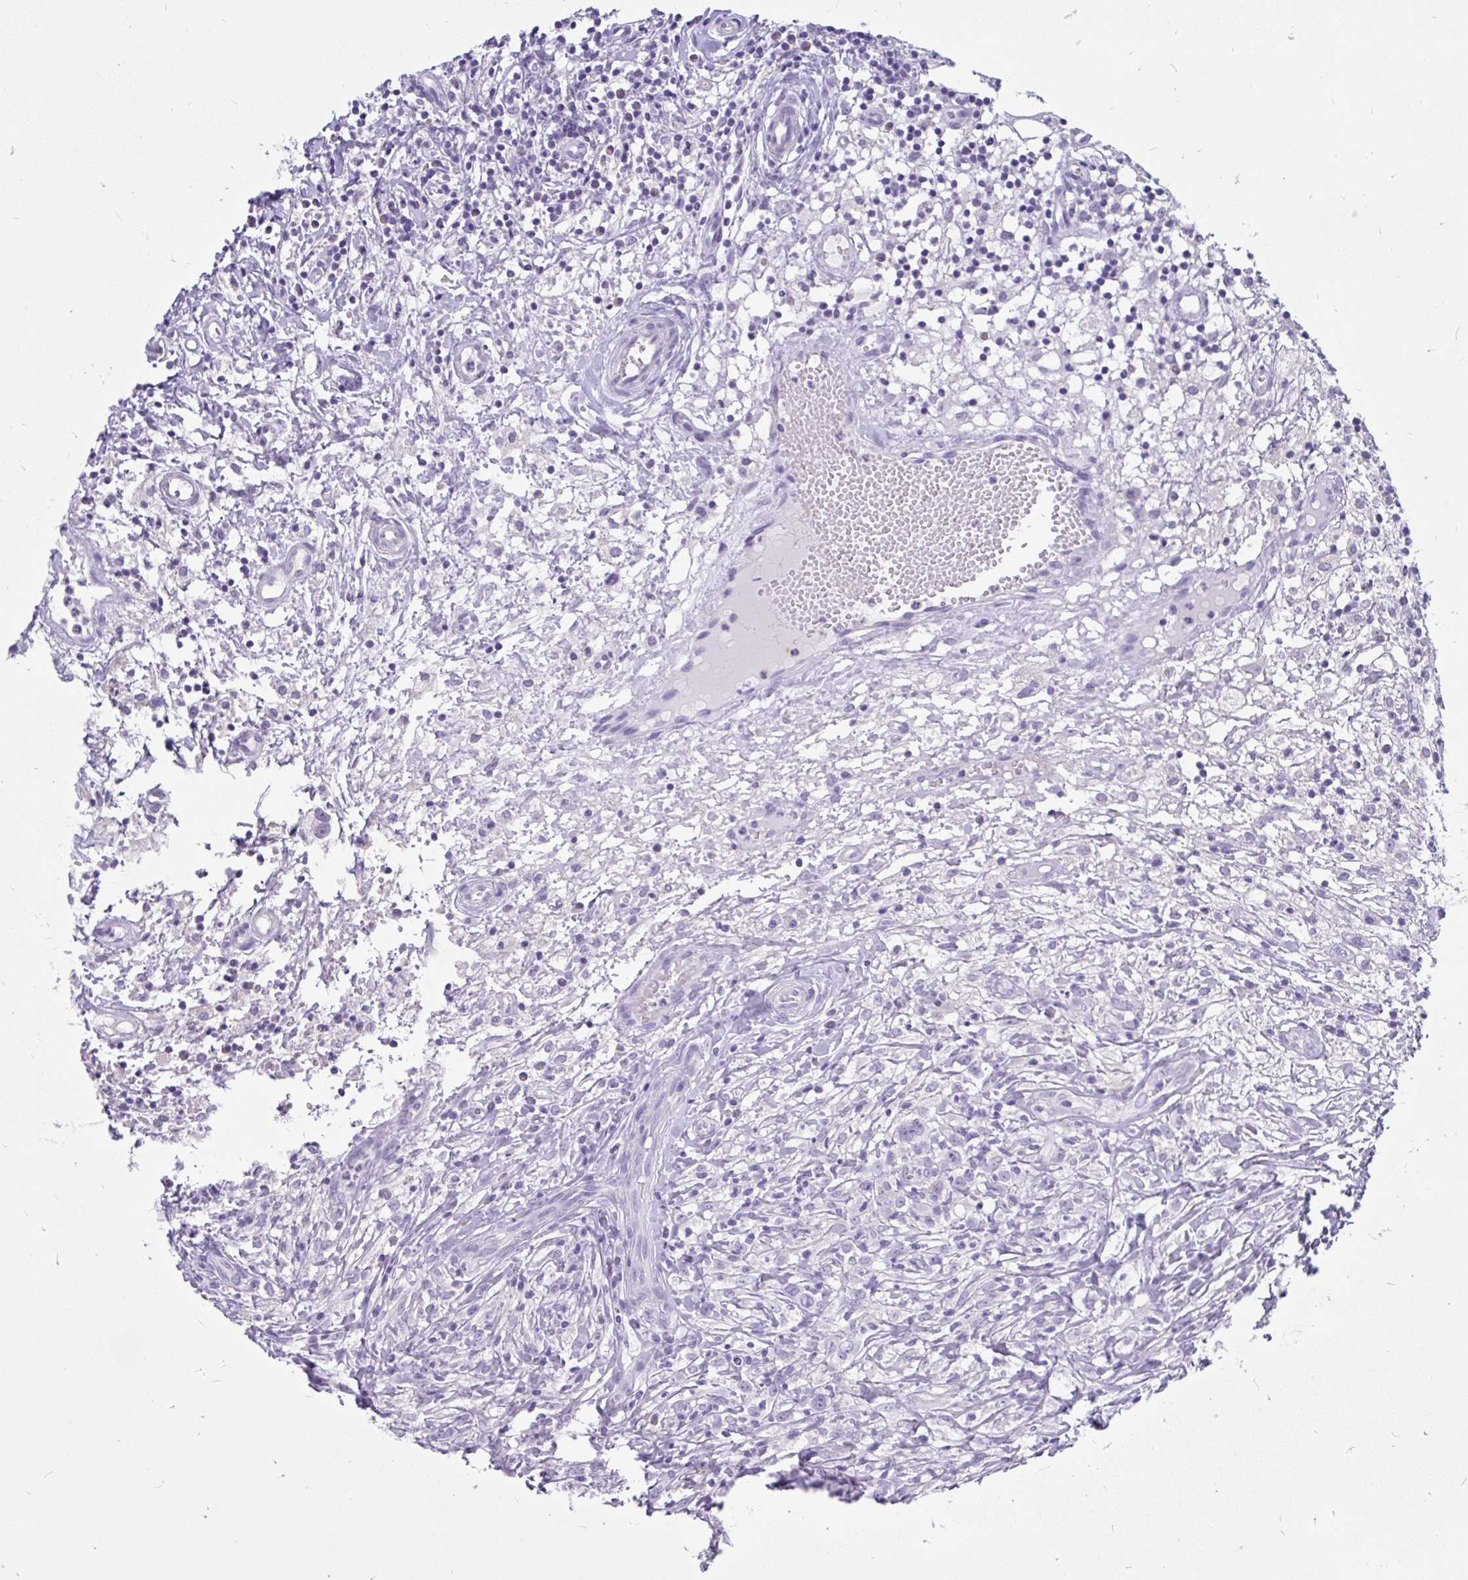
{"staining": {"intensity": "negative", "quantity": "none", "location": "none"}, "tissue": "lymphoma", "cell_type": "Tumor cells", "image_type": "cancer", "snomed": [{"axis": "morphology", "description": "Hodgkin's disease, NOS"}, {"axis": "topography", "description": "No Tissue"}], "caption": "This is a micrograph of IHC staining of lymphoma, which shows no expression in tumor cells.", "gene": "INTS5", "patient": {"sex": "female", "age": 21}}